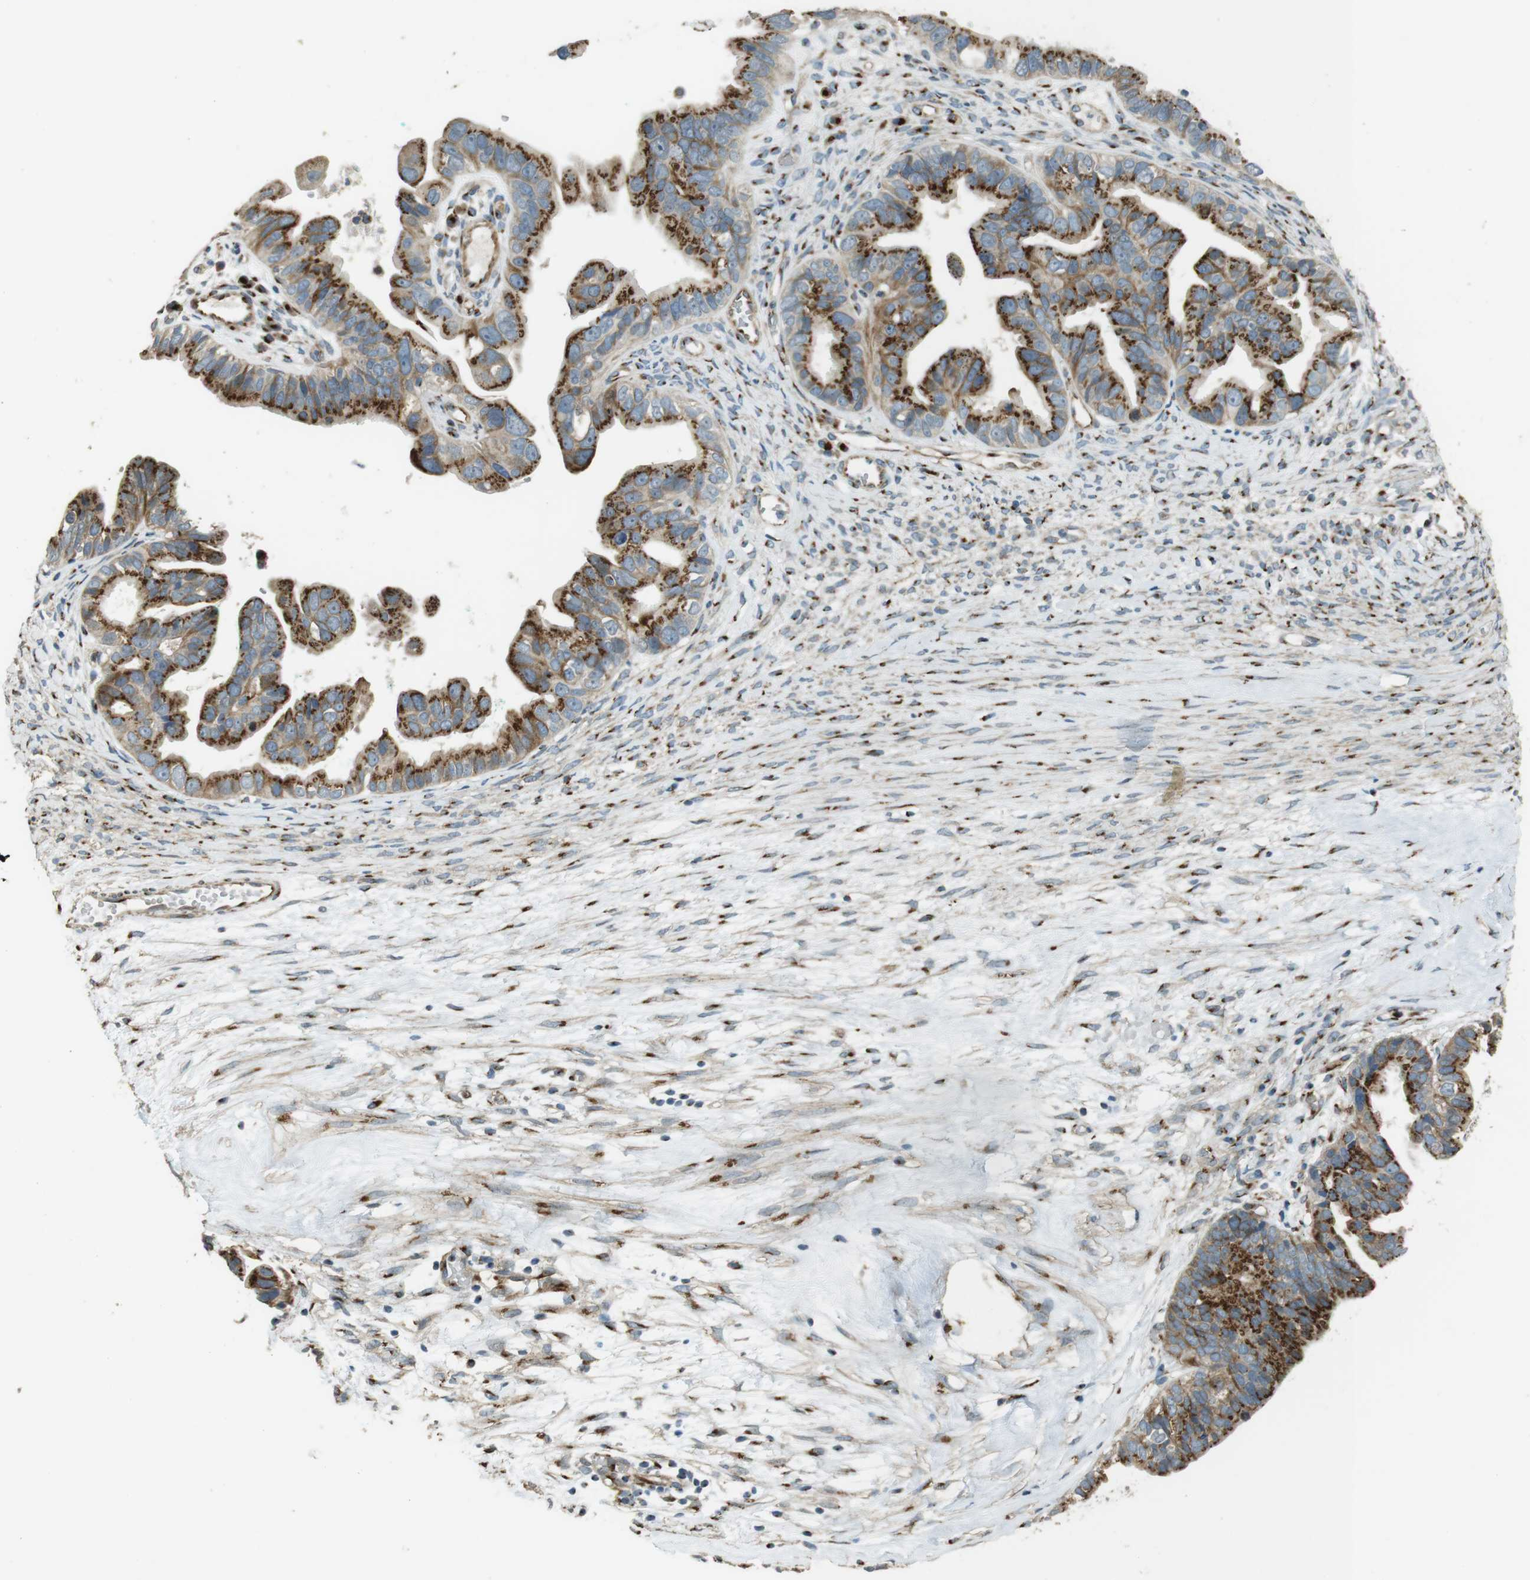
{"staining": {"intensity": "strong", "quantity": ">75%", "location": "cytoplasmic/membranous"}, "tissue": "ovarian cancer", "cell_type": "Tumor cells", "image_type": "cancer", "snomed": [{"axis": "morphology", "description": "Cystadenocarcinoma, serous, NOS"}, {"axis": "topography", "description": "Ovary"}], "caption": "Strong cytoplasmic/membranous protein expression is appreciated in approximately >75% of tumor cells in ovarian cancer (serous cystadenocarcinoma).", "gene": "TMEM115", "patient": {"sex": "female", "age": 56}}